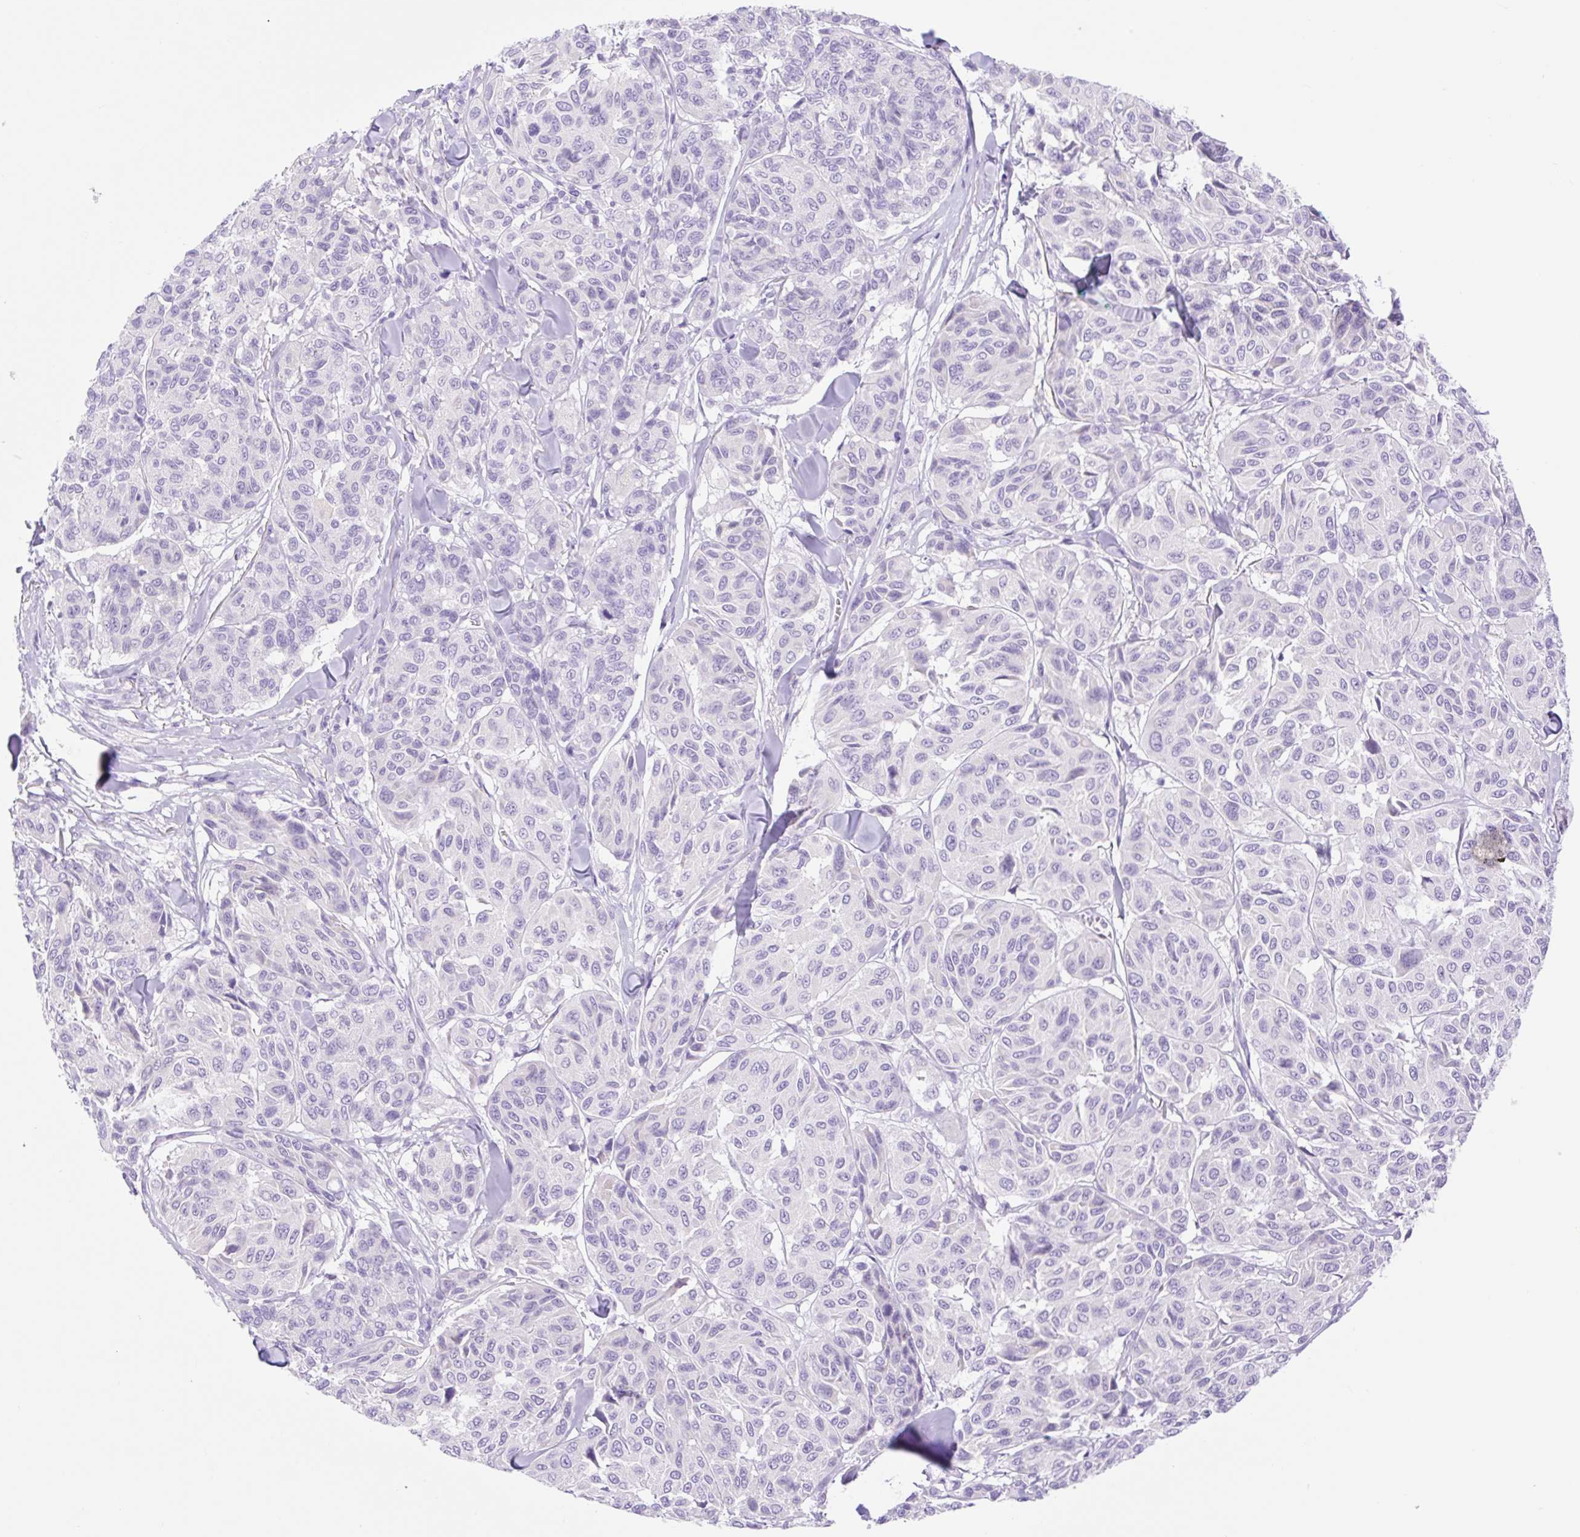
{"staining": {"intensity": "negative", "quantity": "none", "location": "none"}, "tissue": "melanoma", "cell_type": "Tumor cells", "image_type": "cancer", "snomed": [{"axis": "morphology", "description": "Malignant melanoma, NOS"}, {"axis": "topography", "description": "Skin"}], "caption": "Tumor cells are negative for protein expression in human melanoma. (Immunohistochemistry (ihc), brightfield microscopy, high magnification).", "gene": "SLC25A40", "patient": {"sex": "female", "age": 66}}